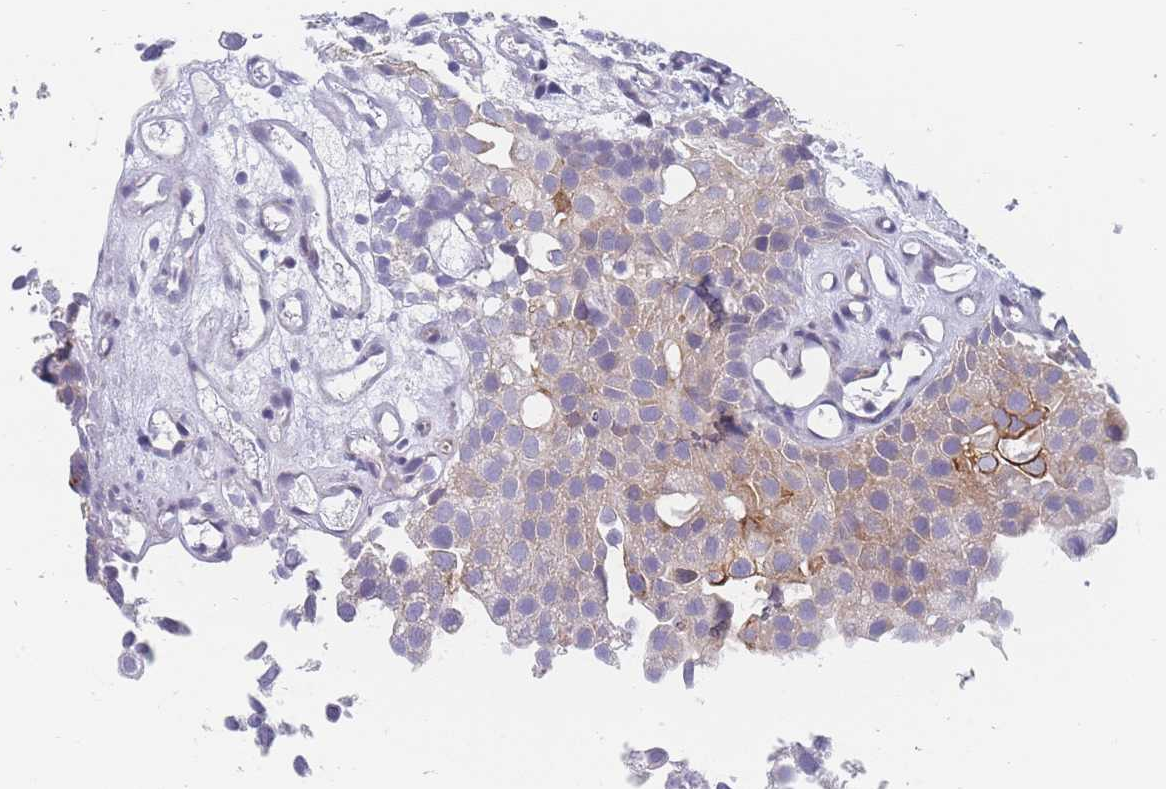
{"staining": {"intensity": "moderate", "quantity": "<25%", "location": "cytoplasmic/membranous"}, "tissue": "urothelial cancer", "cell_type": "Tumor cells", "image_type": "cancer", "snomed": [{"axis": "morphology", "description": "Urothelial carcinoma, Low grade"}, {"axis": "topography", "description": "Urinary bladder"}], "caption": "Urothelial carcinoma (low-grade) stained with a brown dye demonstrates moderate cytoplasmic/membranous positive expression in approximately <25% of tumor cells.", "gene": "SPATS1", "patient": {"sex": "male", "age": 88}}